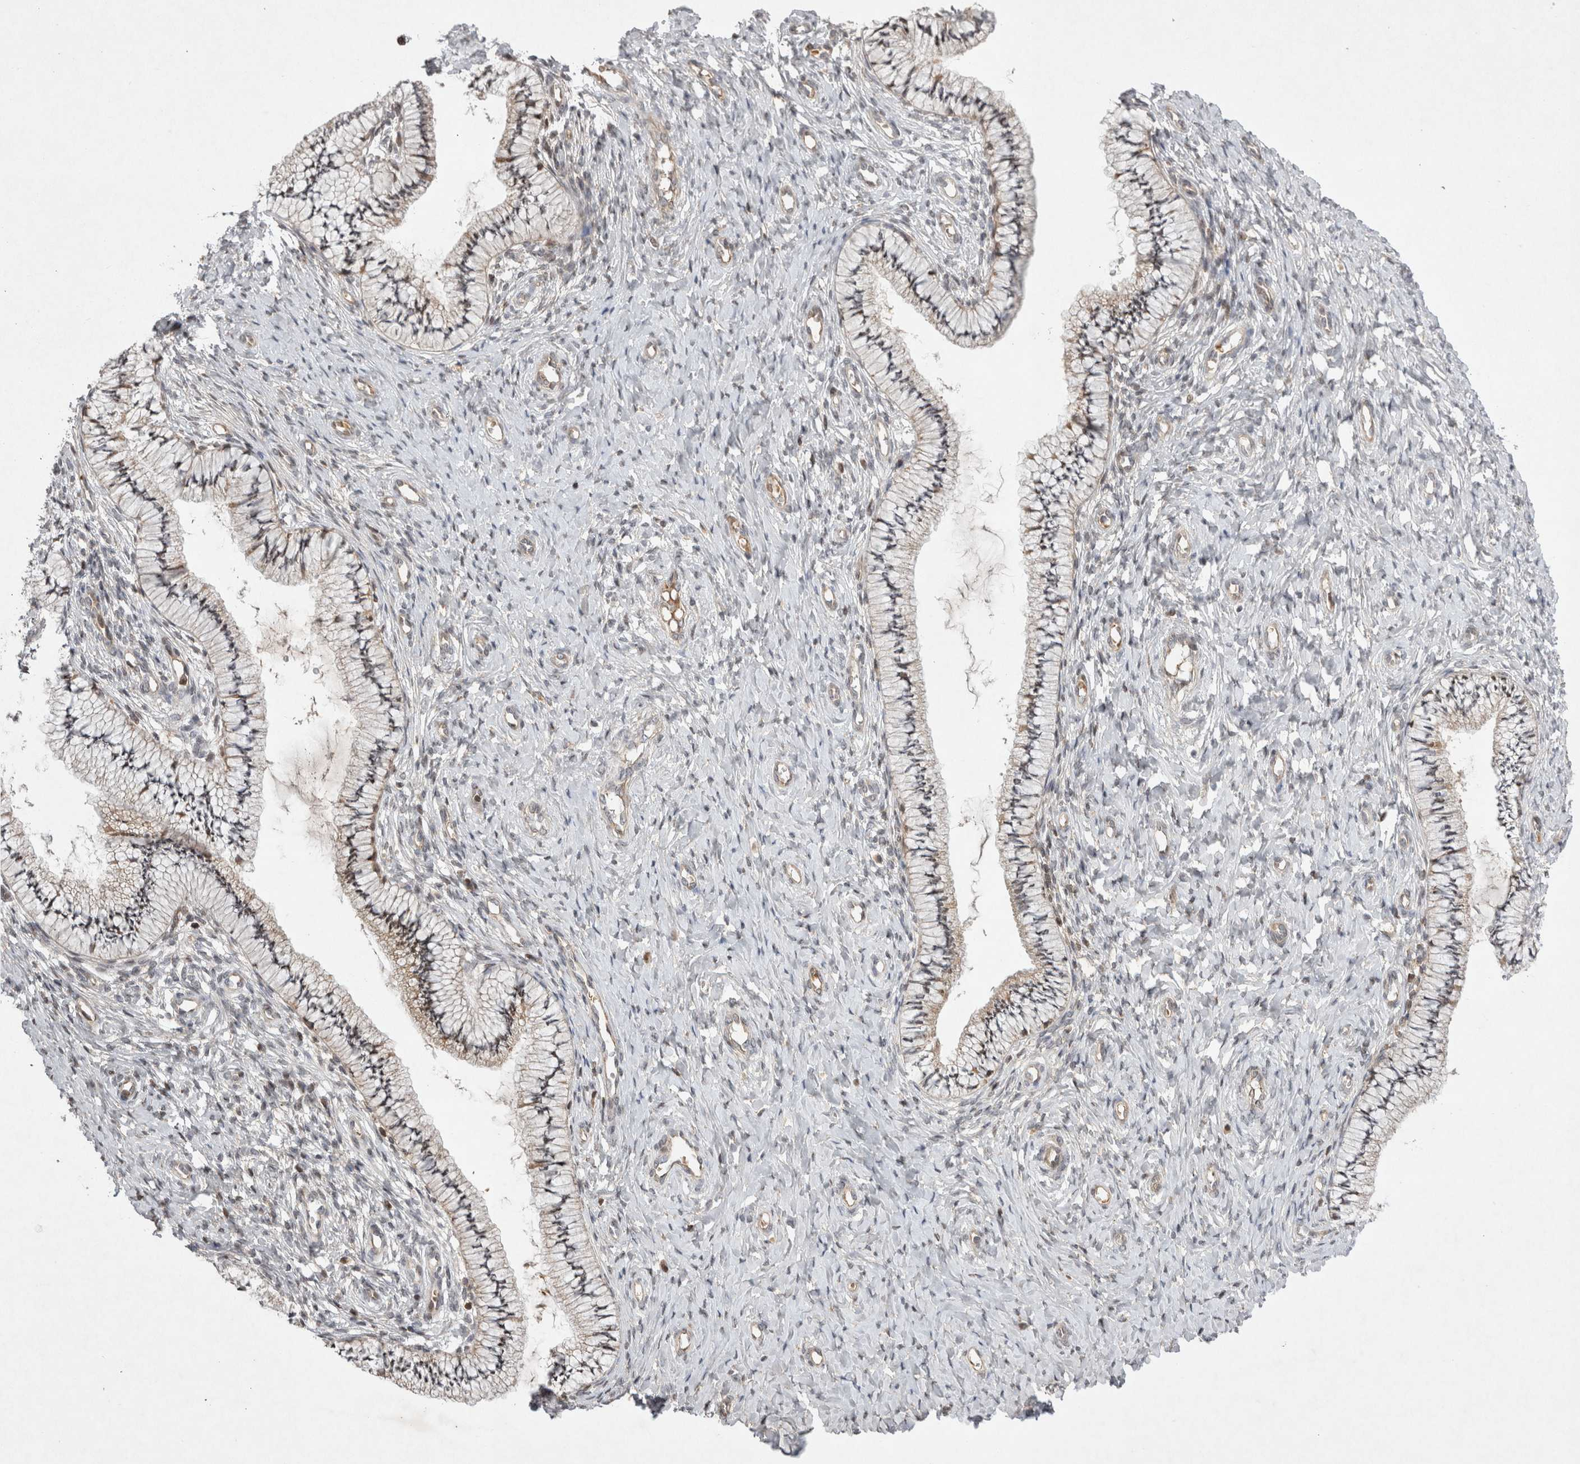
{"staining": {"intensity": "negative", "quantity": "none", "location": "none"}, "tissue": "cervix", "cell_type": "Glandular cells", "image_type": "normal", "snomed": [{"axis": "morphology", "description": "Normal tissue, NOS"}, {"axis": "topography", "description": "Cervix"}], "caption": "IHC of normal cervix exhibits no expression in glandular cells. Brightfield microscopy of immunohistochemistry (IHC) stained with DAB (brown) and hematoxylin (blue), captured at high magnification.", "gene": "EIF2AK1", "patient": {"sex": "female", "age": 36}}